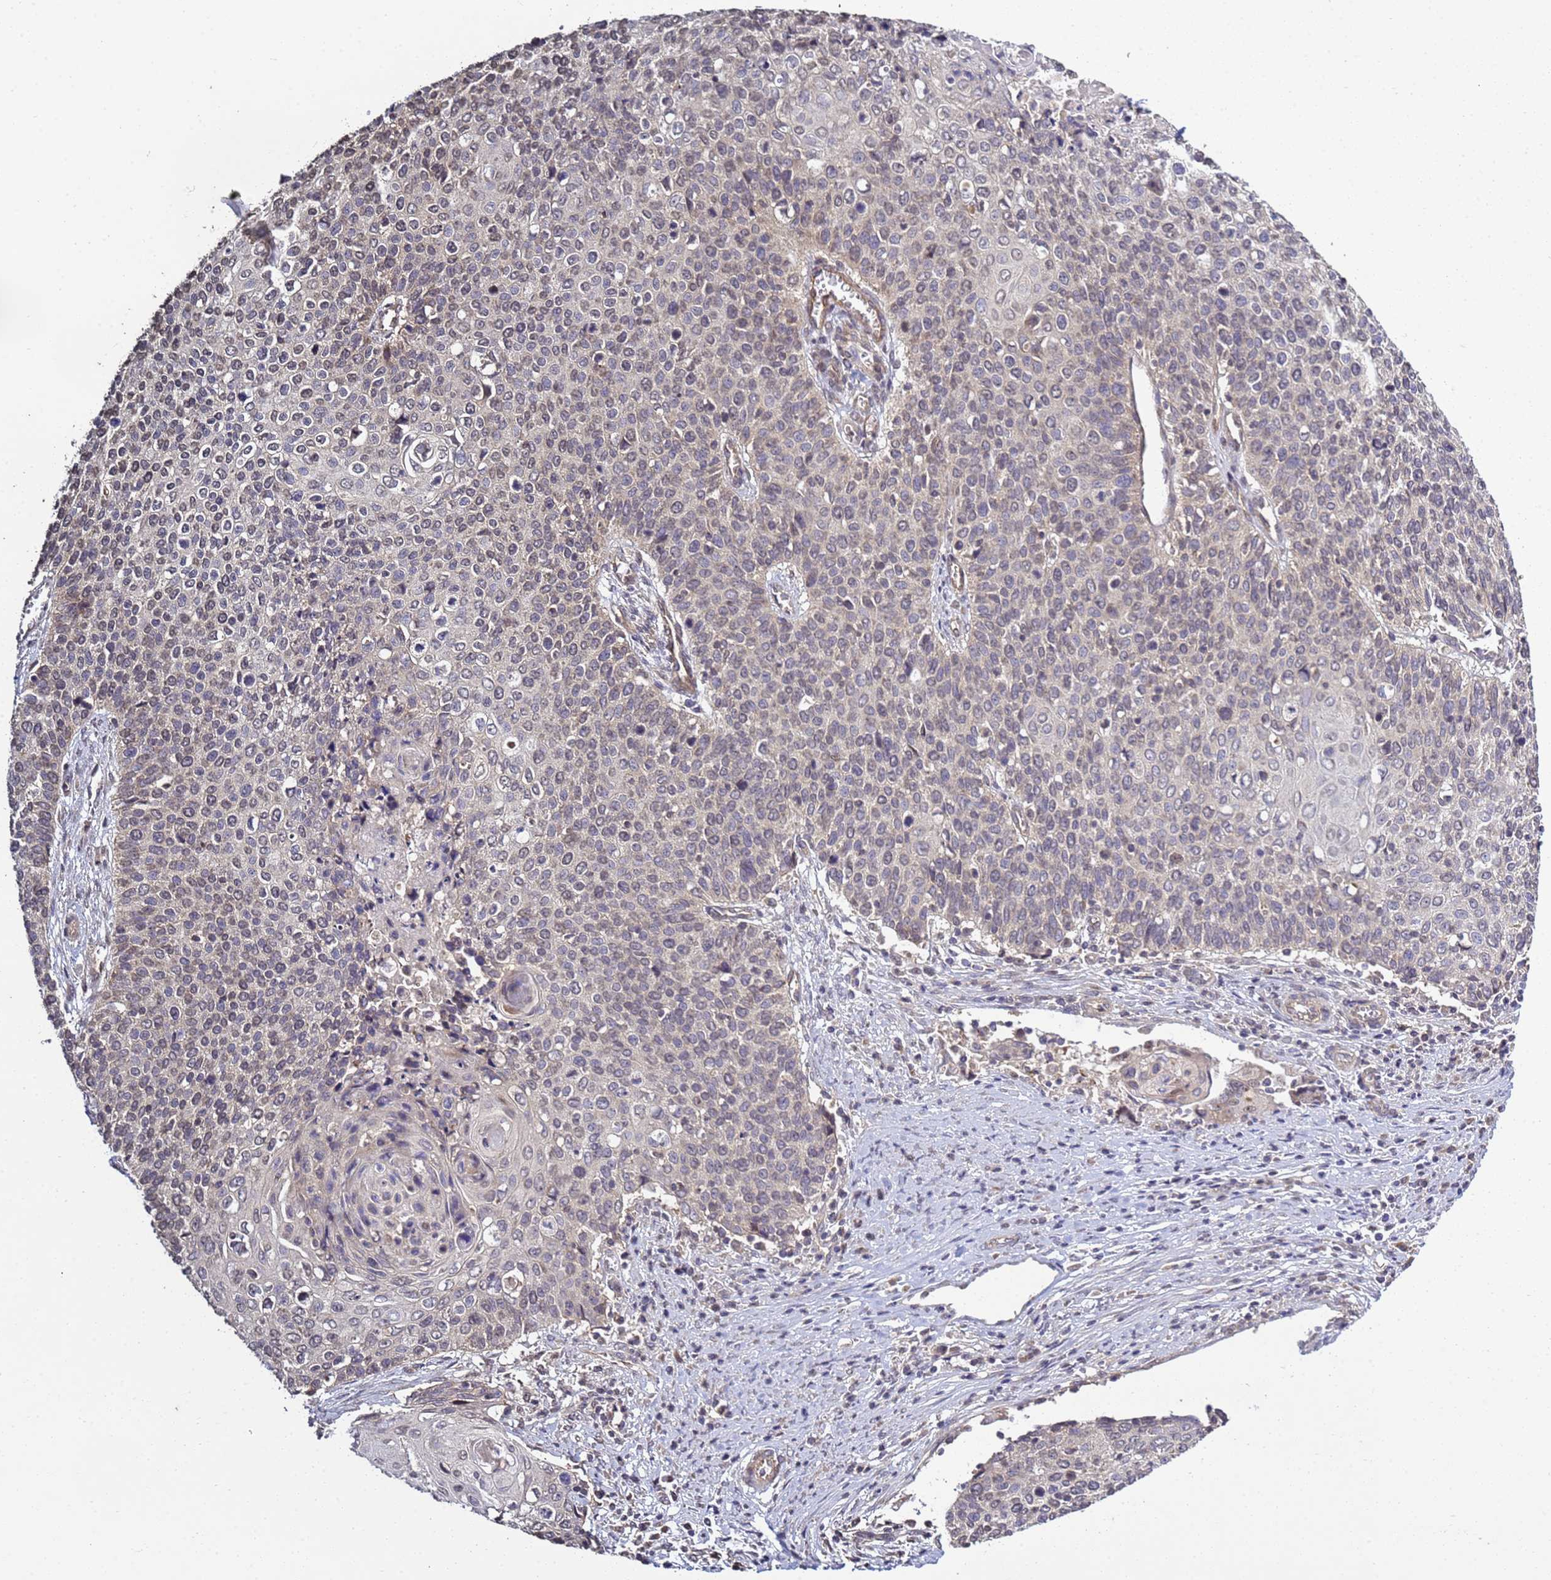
{"staining": {"intensity": "weak", "quantity": "25%-75%", "location": "cytoplasmic/membranous"}, "tissue": "cervical cancer", "cell_type": "Tumor cells", "image_type": "cancer", "snomed": [{"axis": "morphology", "description": "Squamous cell carcinoma, NOS"}, {"axis": "topography", "description": "Cervix"}], "caption": "DAB (3,3'-diaminobenzidine) immunohistochemical staining of squamous cell carcinoma (cervical) shows weak cytoplasmic/membranous protein staining in approximately 25%-75% of tumor cells.", "gene": "P2RX7", "patient": {"sex": "female", "age": 39}}